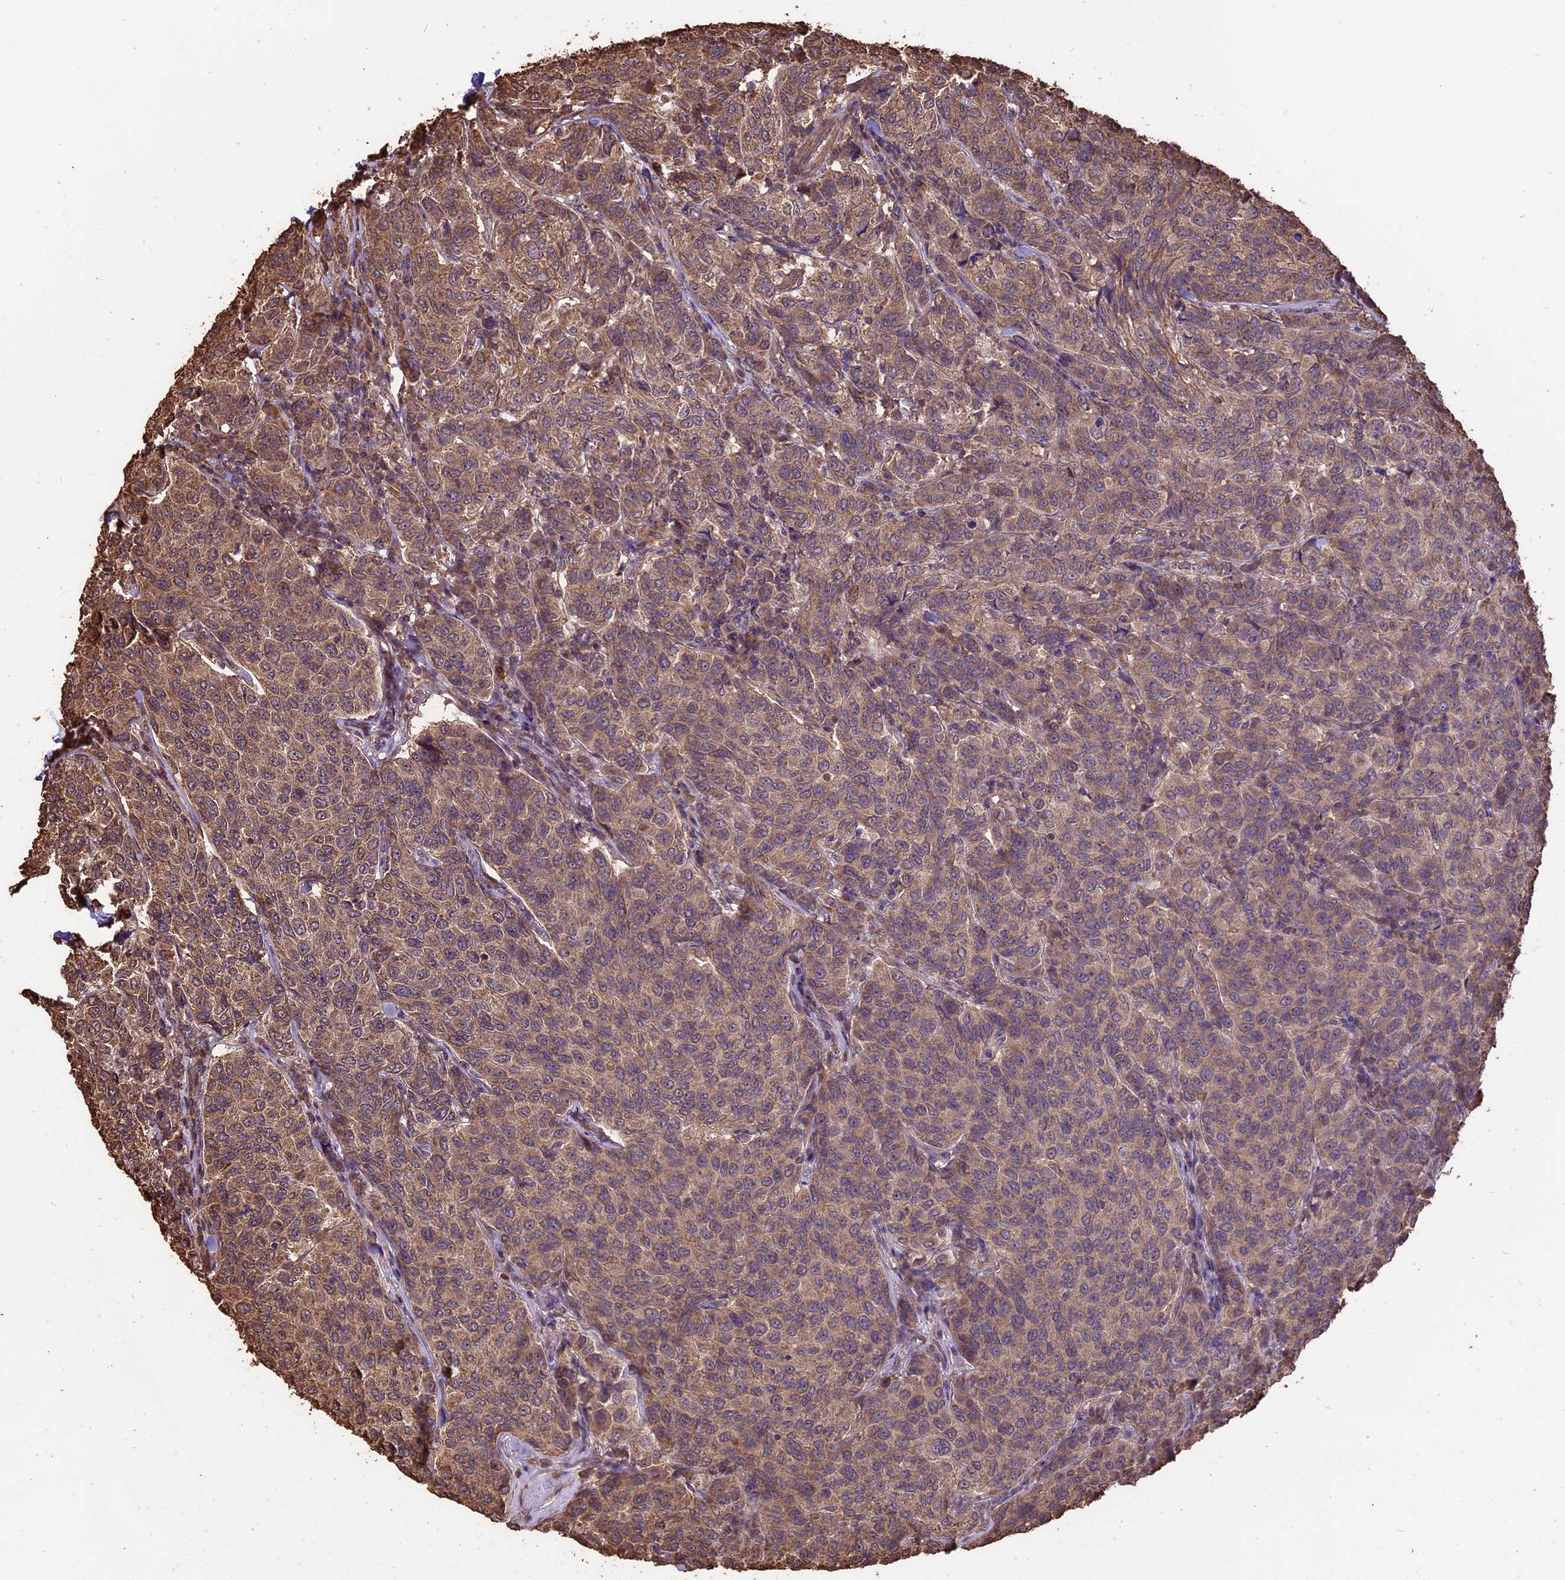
{"staining": {"intensity": "weak", "quantity": ">75%", "location": "cytoplasmic/membranous"}, "tissue": "breast cancer", "cell_type": "Tumor cells", "image_type": "cancer", "snomed": [{"axis": "morphology", "description": "Duct carcinoma"}, {"axis": "topography", "description": "Breast"}], "caption": "This is an image of immunohistochemistry staining of breast cancer, which shows weak staining in the cytoplasmic/membranous of tumor cells.", "gene": "PGPEP1L", "patient": {"sex": "female", "age": 55}}